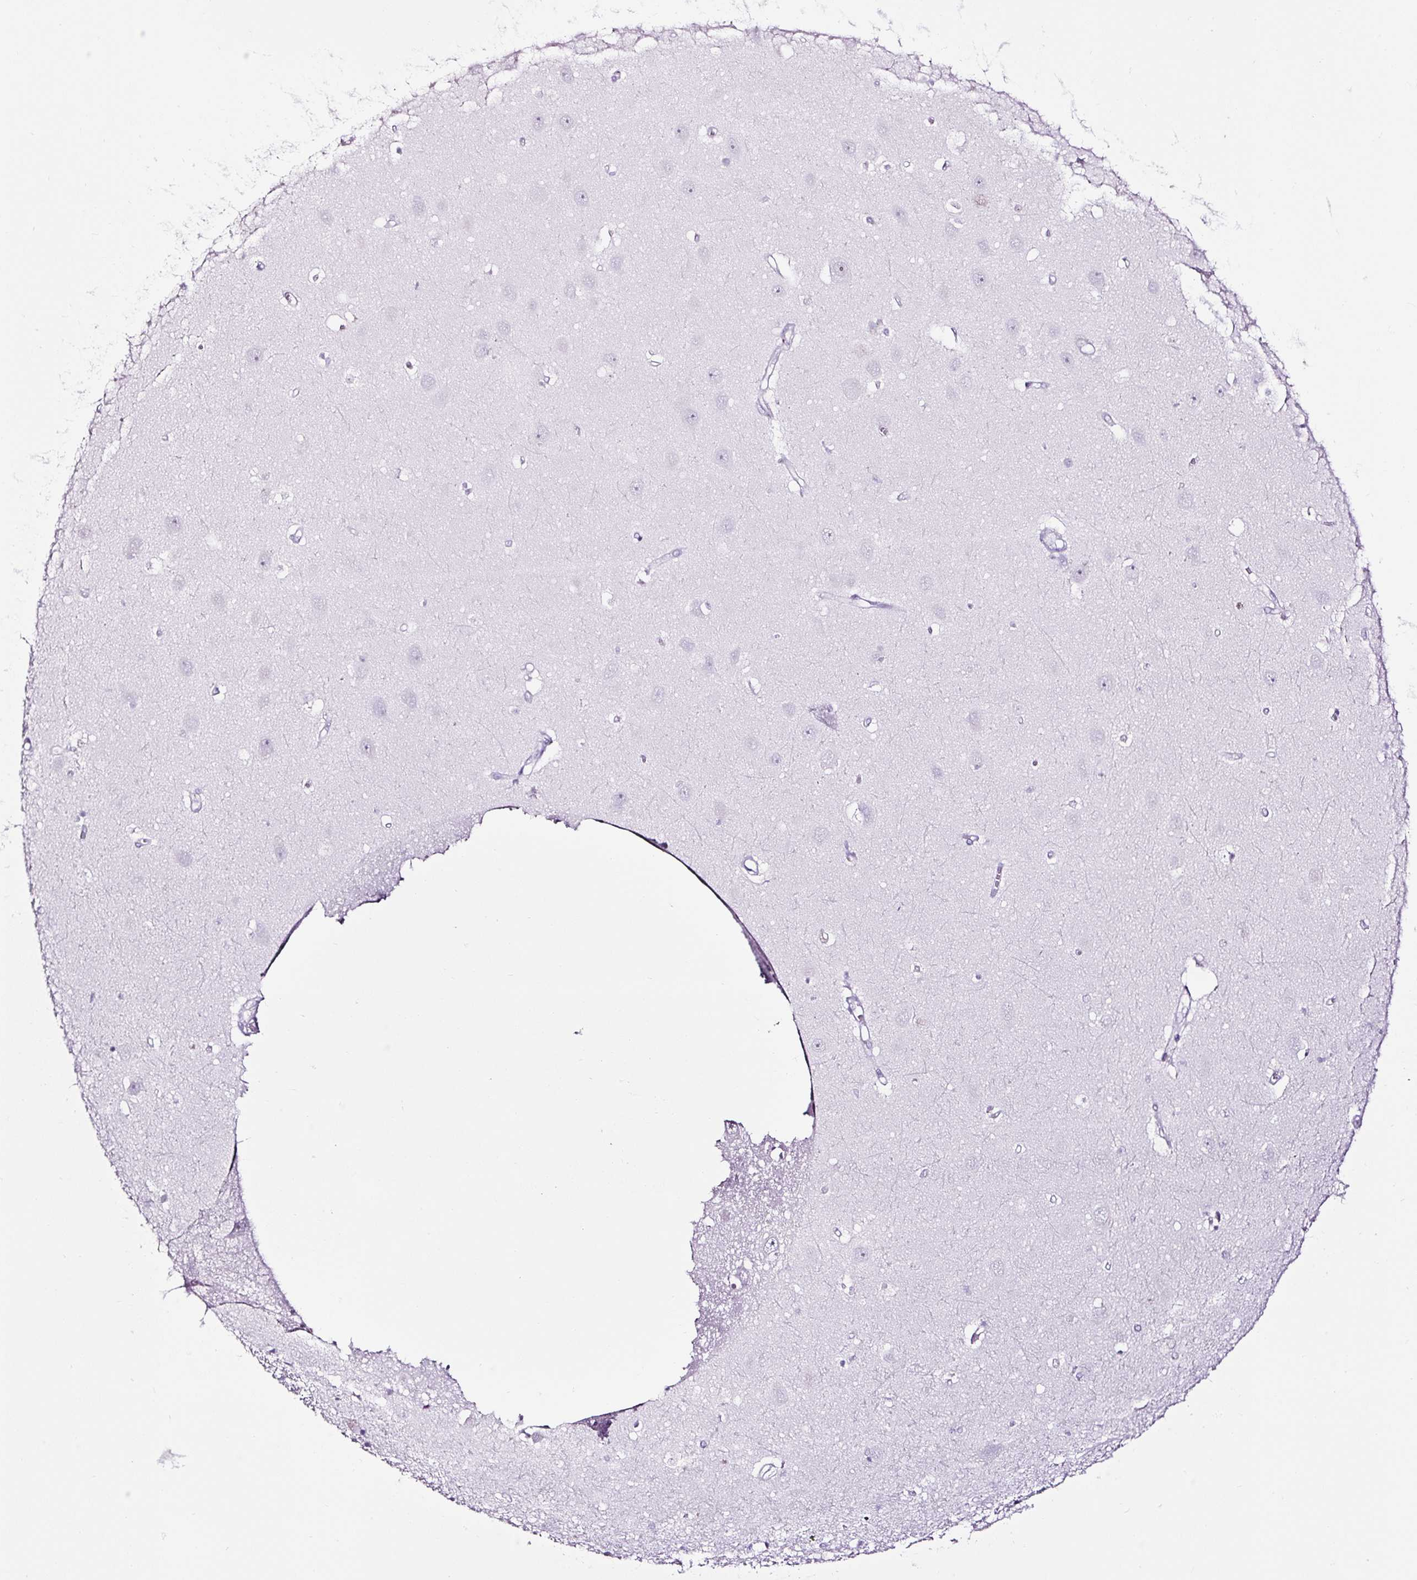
{"staining": {"intensity": "negative", "quantity": "none", "location": "none"}, "tissue": "hippocampus", "cell_type": "Glial cells", "image_type": "normal", "snomed": [{"axis": "morphology", "description": "Normal tissue, NOS"}, {"axis": "topography", "description": "Hippocampus"}], "caption": "Image shows no protein staining in glial cells of normal hippocampus.", "gene": "NPHS2", "patient": {"sex": "female", "age": 64}}